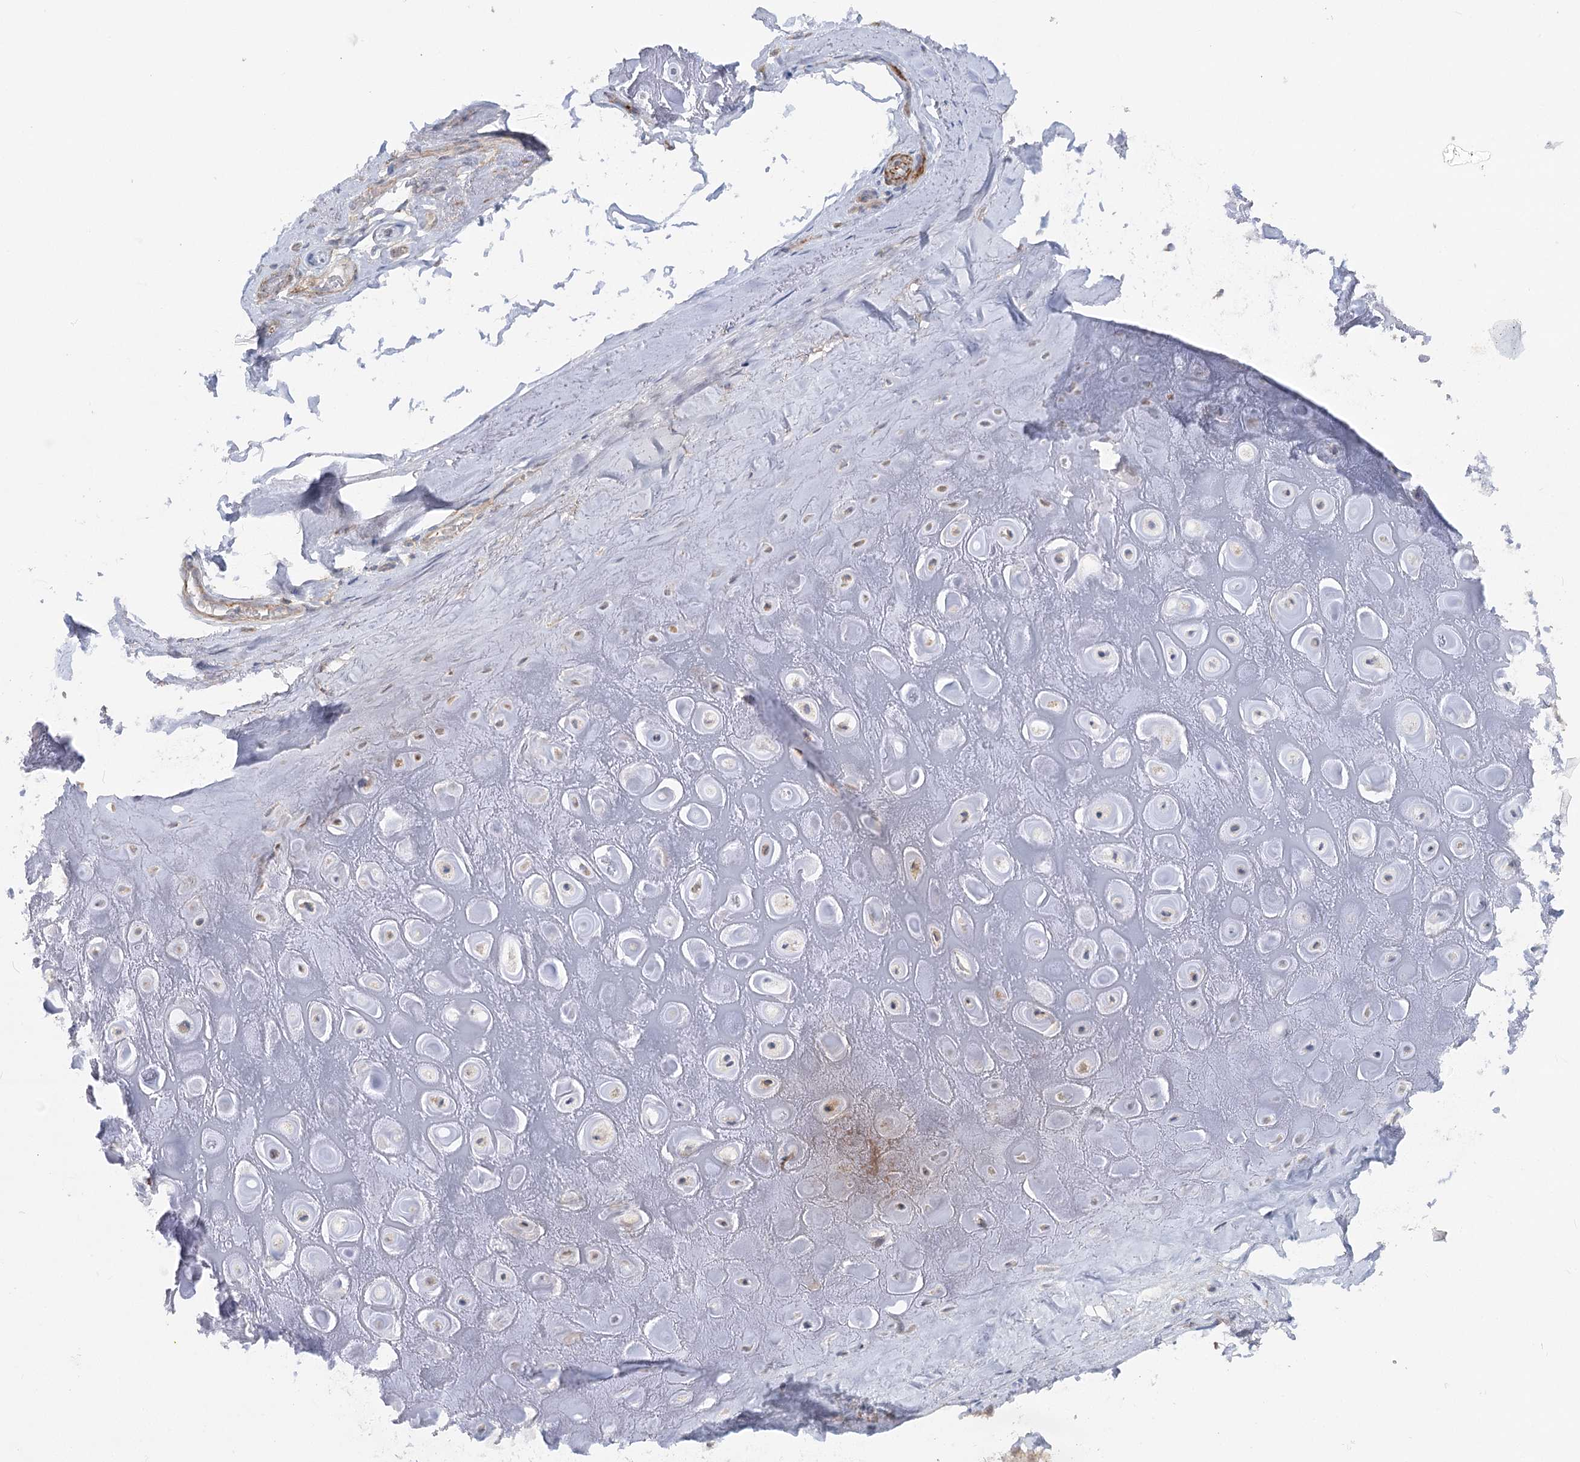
{"staining": {"intensity": "negative", "quantity": "none", "location": "none"}, "tissue": "adipose tissue", "cell_type": "Adipocytes", "image_type": "normal", "snomed": [{"axis": "morphology", "description": "Normal tissue, NOS"}, {"axis": "morphology", "description": "Basal cell carcinoma"}, {"axis": "topography", "description": "Skin"}], "caption": "The image demonstrates no staining of adipocytes in unremarkable adipose tissue. (Brightfield microscopy of DAB IHC at high magnification).", "gene": "LARP1B", "patient": {"sex": "female", "age": 89}}